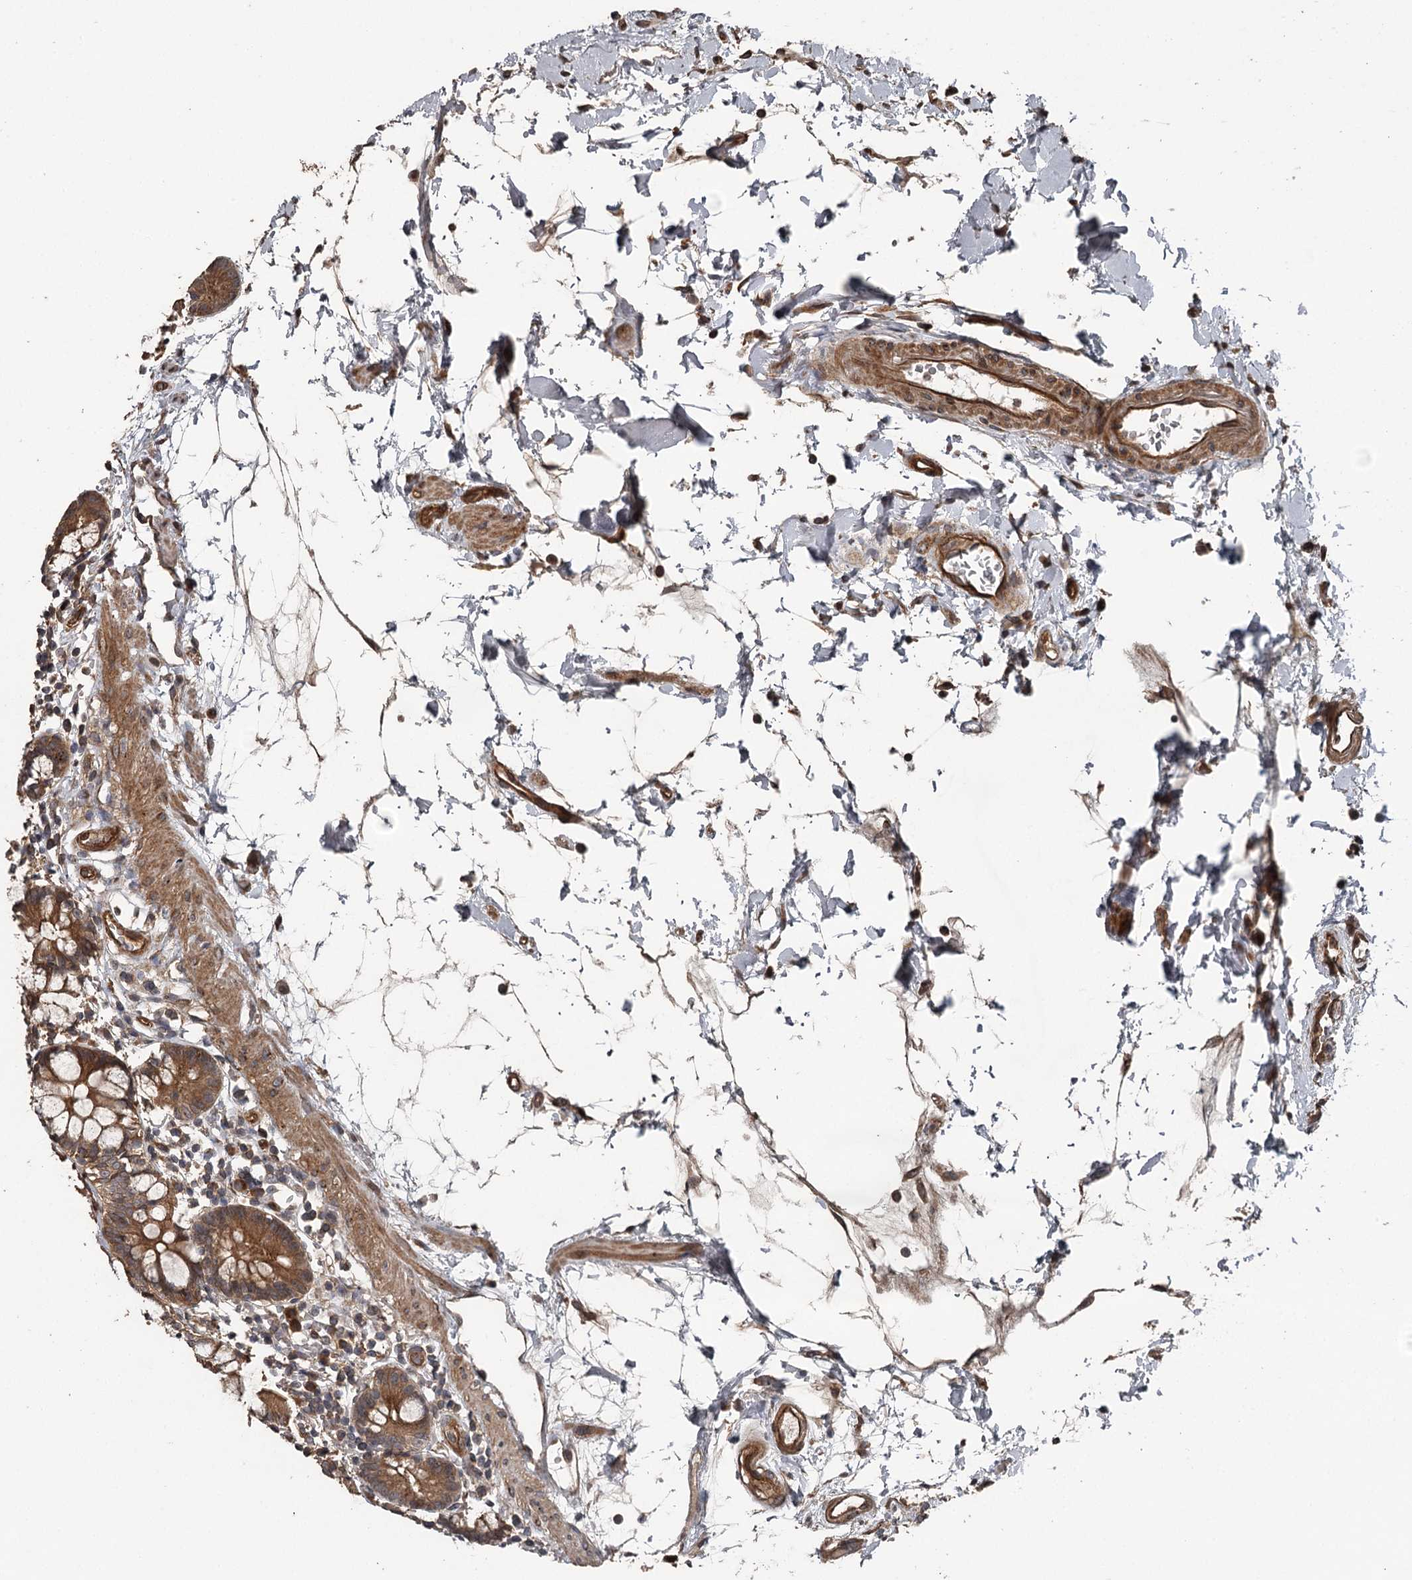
{"staining": {"intensity": "strong", "quantity": ">75%", "location": "cytoplasmic/membranous"}, "tissue": "small intestine", "cell_type": "Glandular cells", "image_type": "normal", "snomed": [{"axis": "morphology", "description": "Normal tissue, NOS"}, {"axis": "topography", "description": "Small intestine"}], "caption": "Small intestine stained for a protein (brown) exhibits strong cytoplasmic/membranous positive positivity in about >75% of glandular cells.", "gene": "RAB21", "patient": {"sex": "female", "age": 84}}